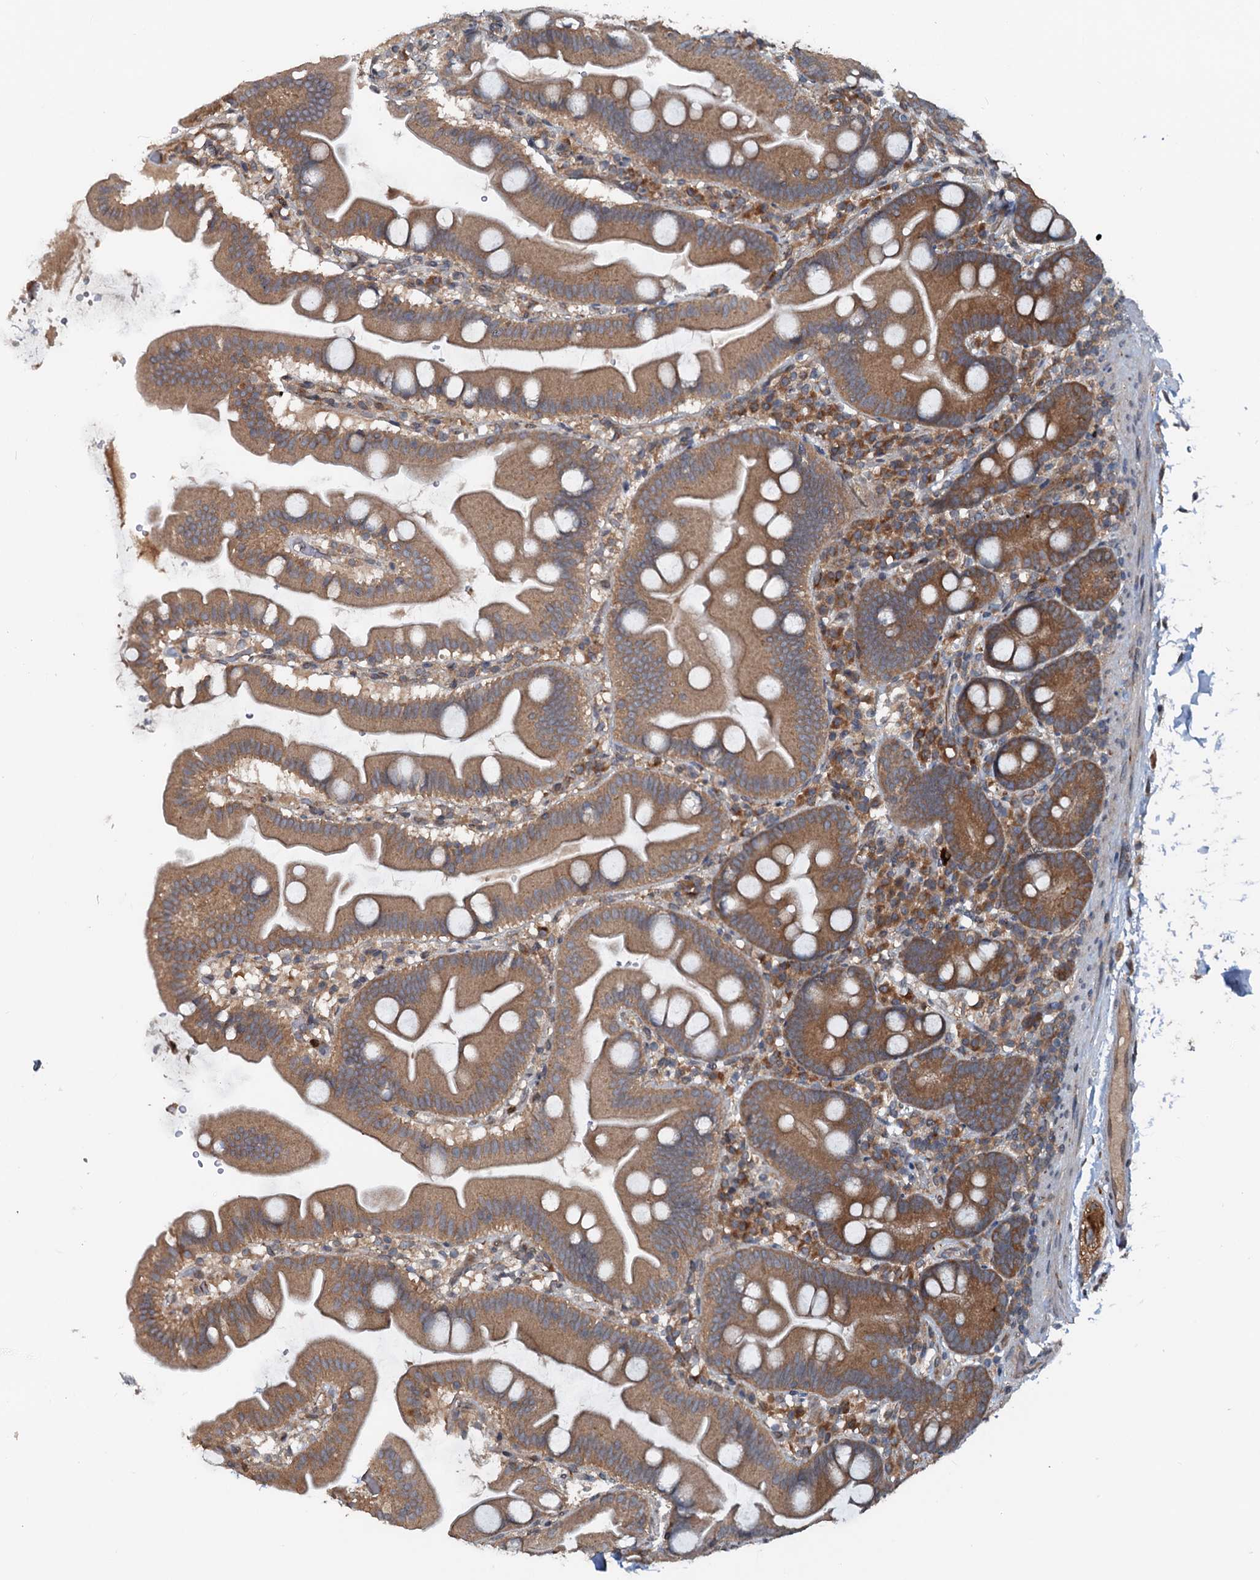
{"staining": {"intensity": "moderate", "quantity": "25%-75%", "location": "cytoplasmic/membranous"}, "tissue": "small intestine", "cell_type": "Glandular cells", "image_type": "normal", "snomed": [{"axis": "morphology", "description": "Normal tissue, NOS"}, {"axis": "topography", "description": "Small intestine"}], "caption": "An immunohistochemistry (IHC) image of benign tissue is shown. Protein staining in brown shows moderate cytoplasmic/membranous positivity in small intestine within glandular cells. (IHC, brightfield microscopy, high magnification).", "gene": "N4BP2L2", "patient": {"sex": "female", "age": 68}}